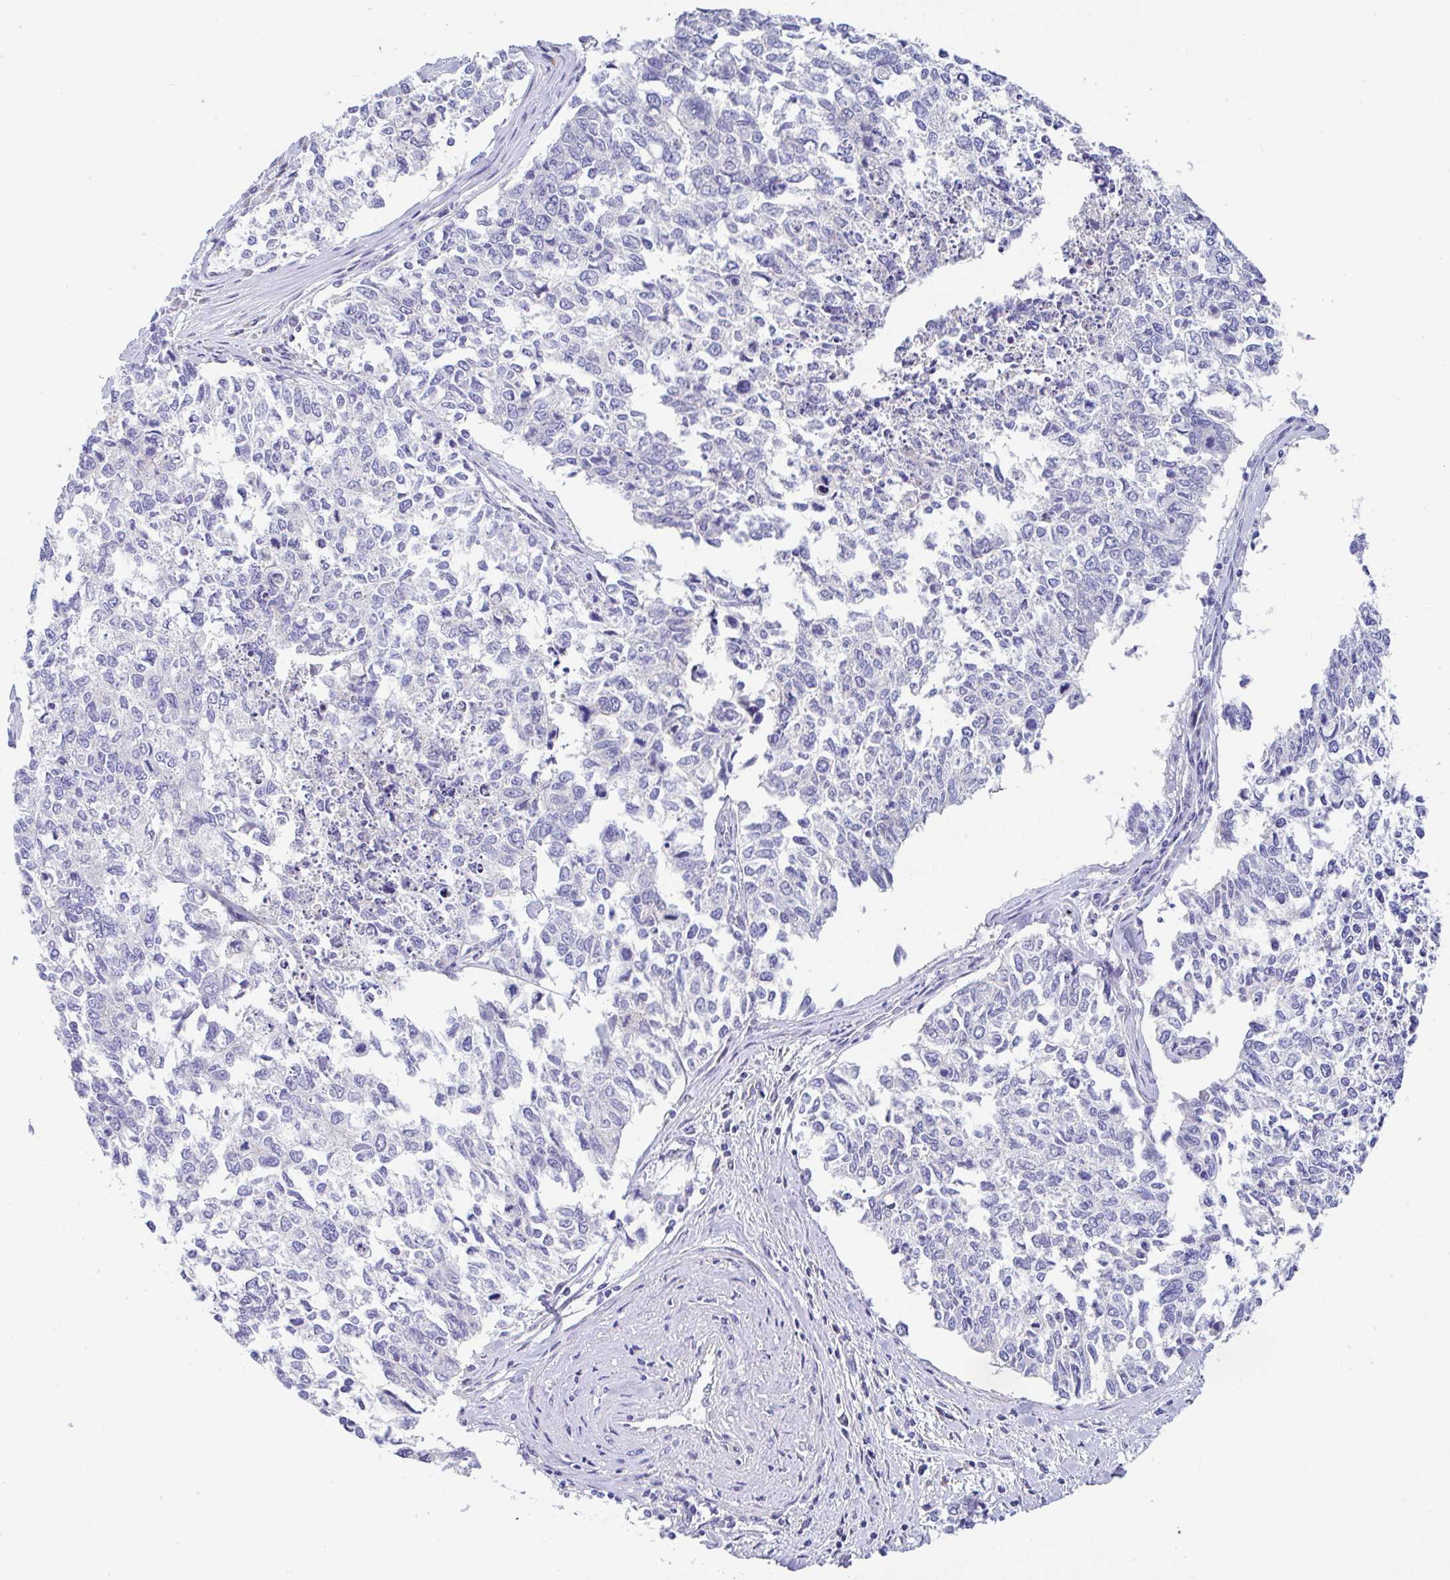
{"staining": {"intensity": "negative", "quantity": "none", "location": "none"}, "tissue": "cervical cancer", "cell_type": "Tumor cells", "image_type": "cancer", "snomed": [{"axis": "morphology", "description": "Adenocarcinoma, NOS"}, {"axis": "topography", "description": "Cervix"}], "caption": "Immunohistochemistry of cervical cancer exhibits no positivity in tumor cells.", "gene": "SERPINE3", "patient": {"sex": "female", "age": 63}}